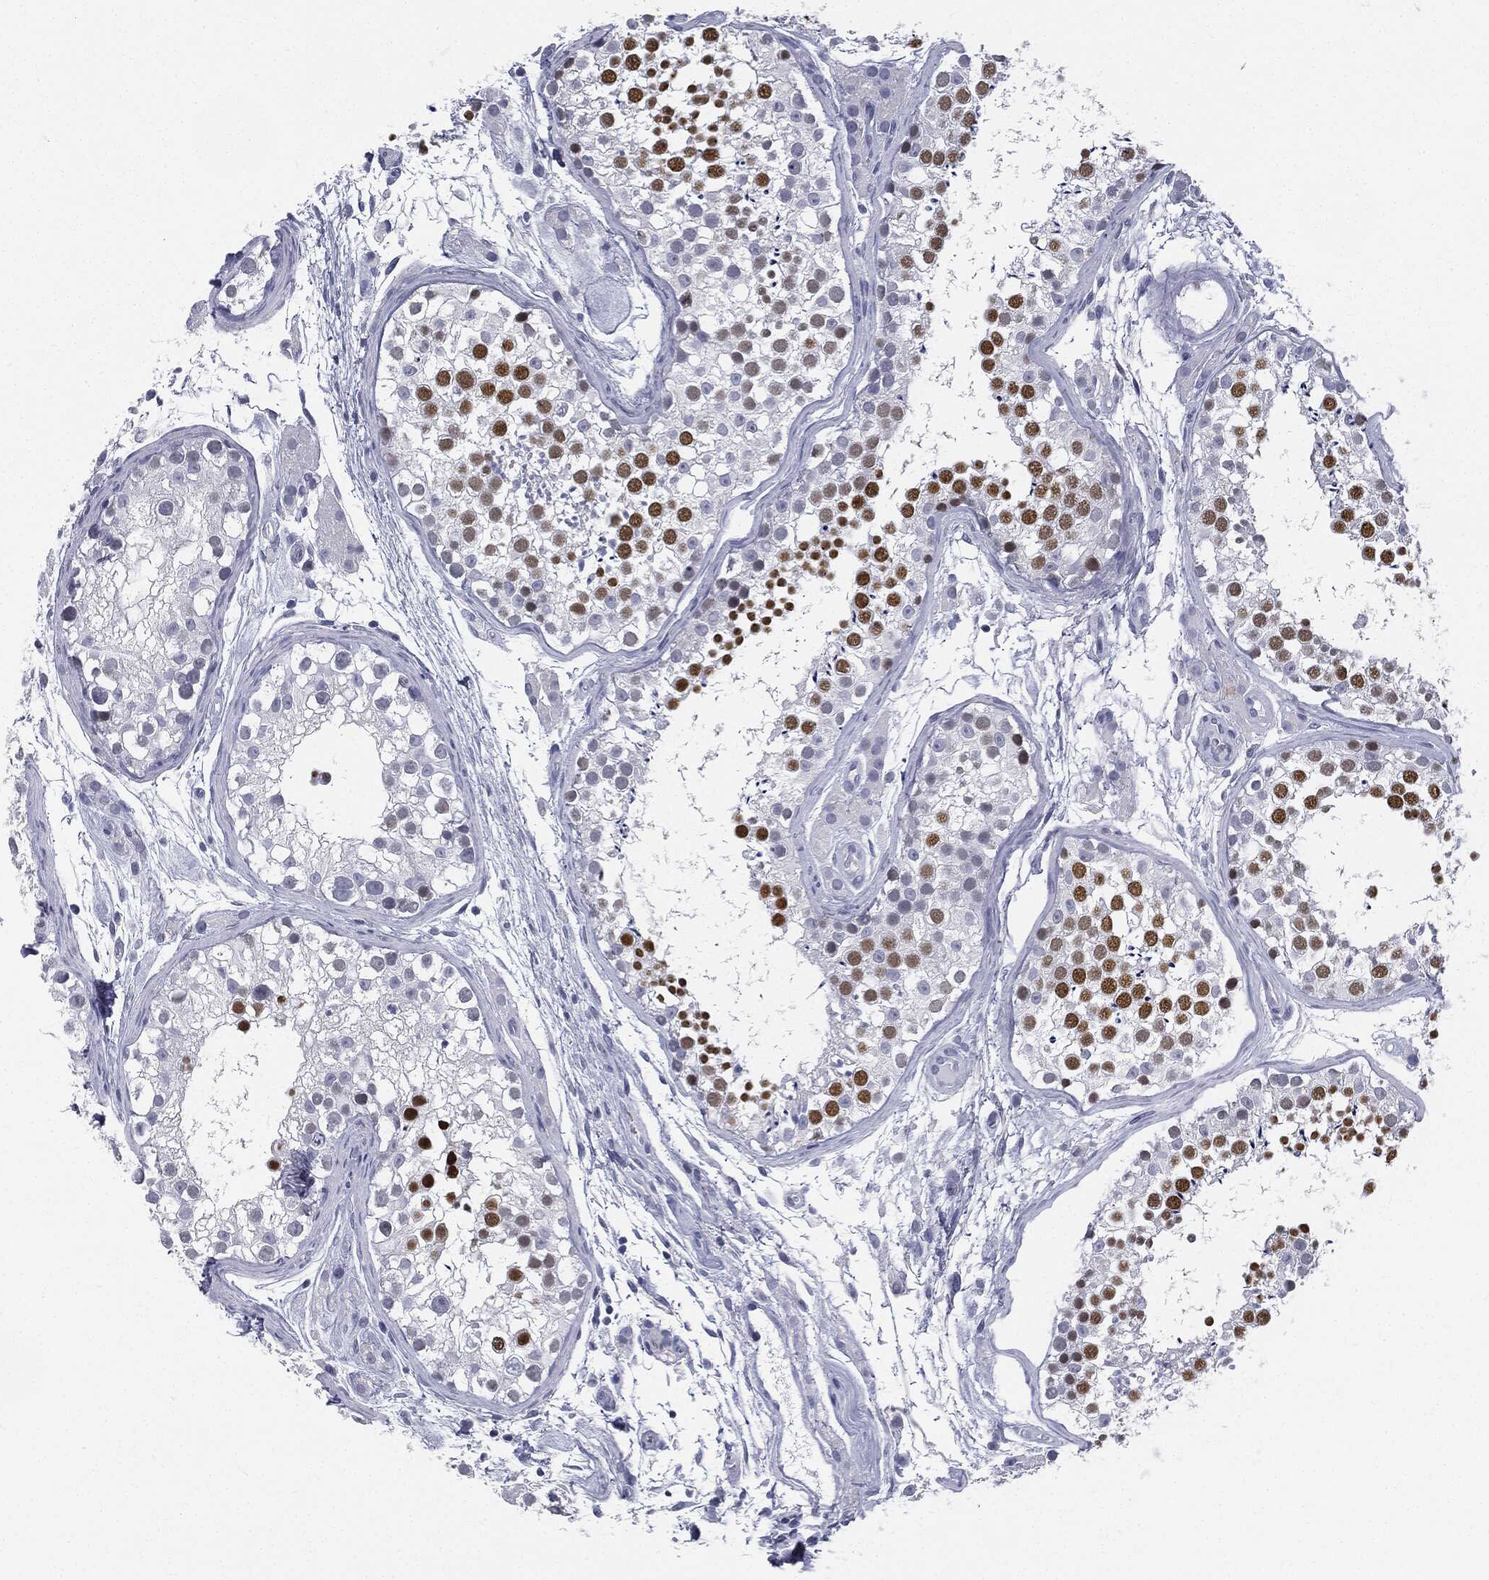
{"staining": {"intensity": "strong", "quantity": "25%-75%", "location": "nuclear"}, "tissue": "testis", "cell_type": "Cells in seminiferous ducts", "image_type": "normal", "snomed": [{"axis": "morphology", "description": "Normal tissue, NOS"}, {"axis": "topography", "description": "Testis"}], "caption": "Protein staining of normal testis demonstrates strong nuclear positivity in approximately 25%-75% of cells in seminiferous ducts. The staining was performed using DAB (3,3'-diaminobenzidine), with brown indicating positive protein expression. Nuclei are stained blue with hematoxylin.", "gene": "MLLT10", "patient": {"sex": "male", "age": 31}}